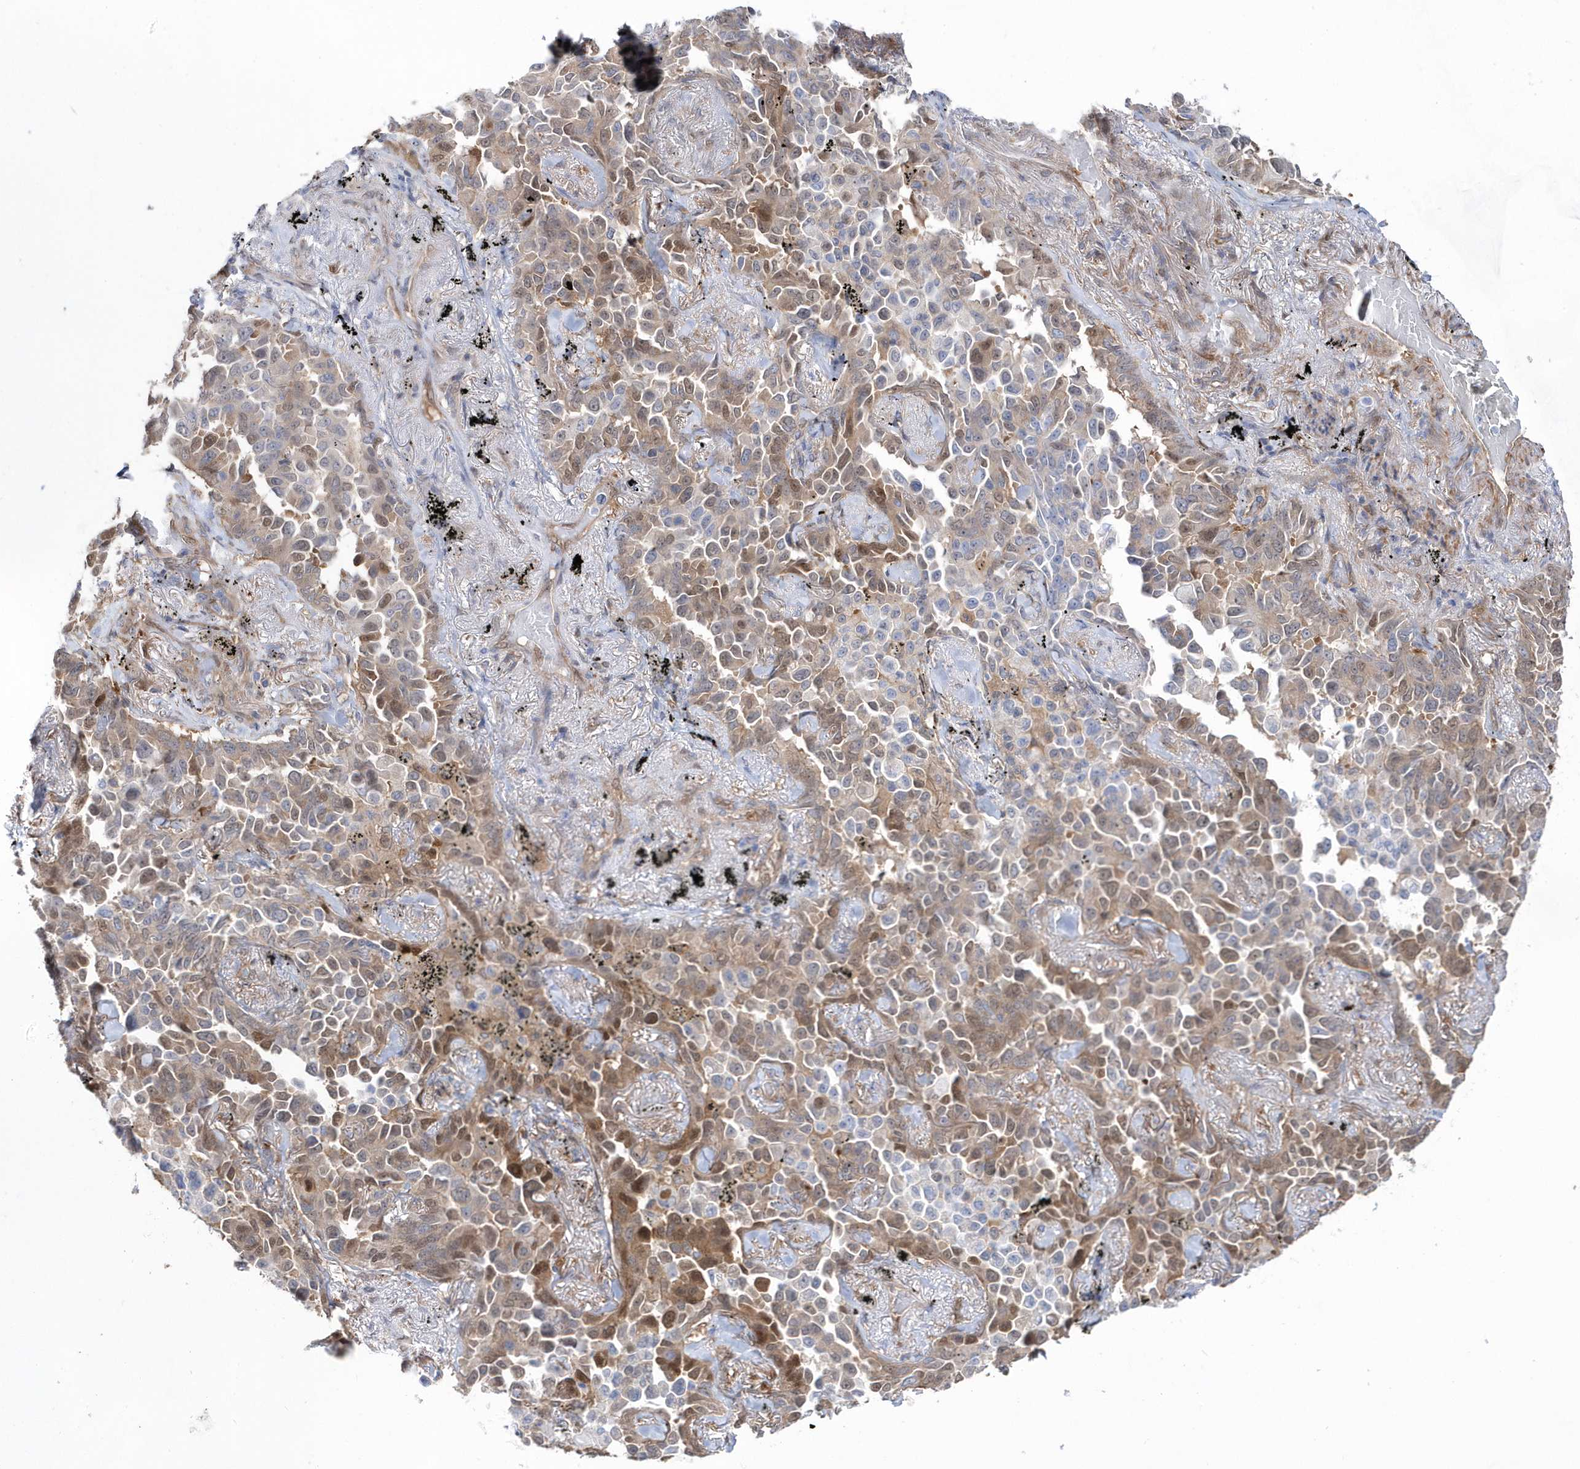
{"staining": {"intensity": "moderate", "quantity": "25%-75%", "location": "cytoplasmic/membranous,nuclear"}, "tissue": "lung cancer", "cell_type": "Tumor cells", "image_type": "cancer", "snomed": [{"axis": "morphology", "description": "Adenocarcinoma, NOS"}, {"axis": "topography", "description": "Lung"}], "caption": "This is an image of IHC staining of adenocarcinoma (lung), which shows moderate positivity in the cytoplasmic/membranous and nuclear of tumor cells.", "gene": "BDH2", "patient": {"sex": "female", "age": 67}}